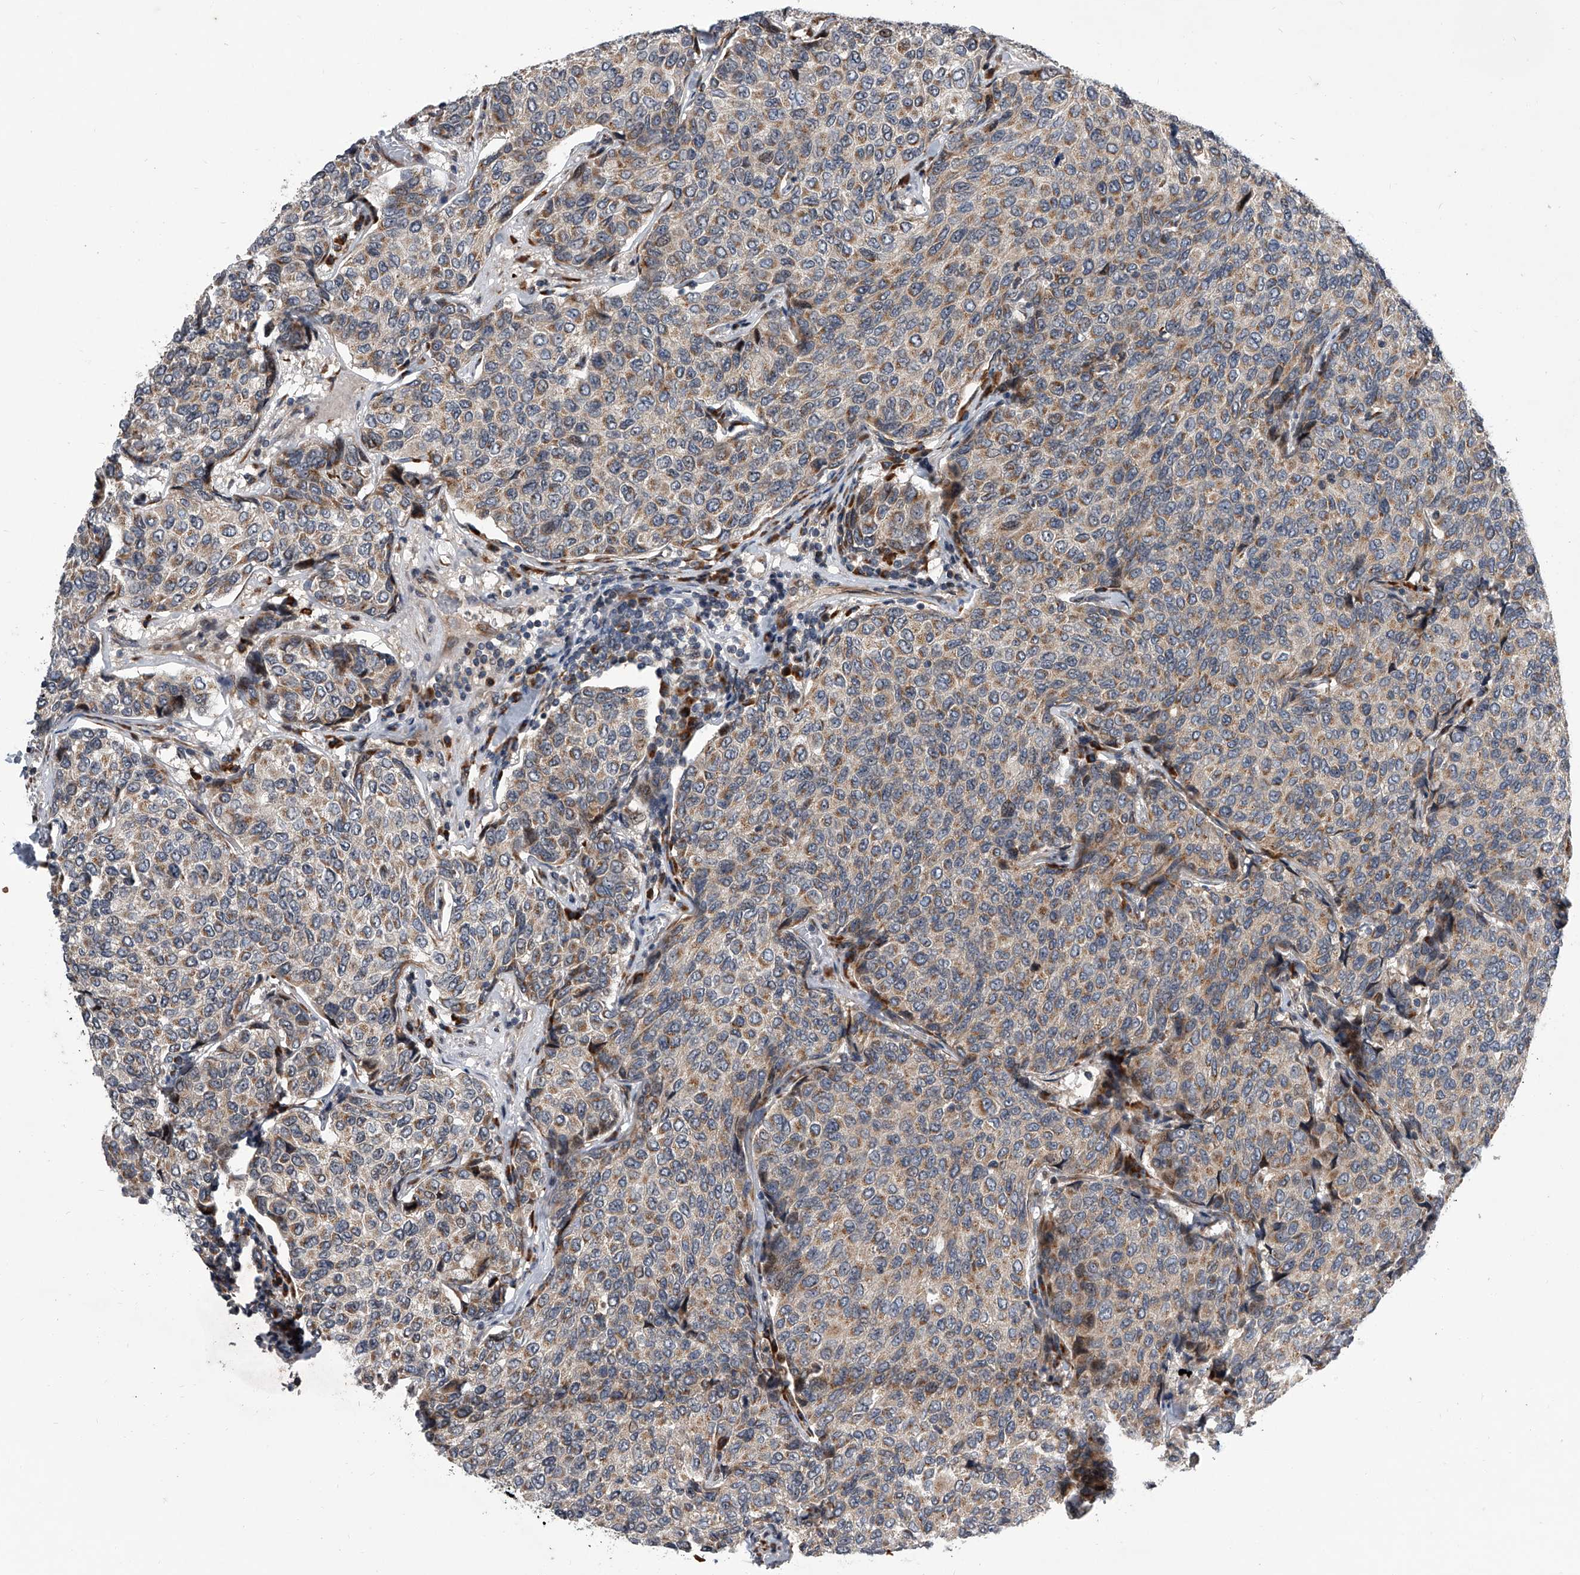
{"staining": {"intensity": "weak", "quantity": ">75%", "location": "cytoplasmic/membranous"}, "tissue": "breast cancer", "cell_type": "Tumor cells", "image_type": "cancer", "snomed": [{"axis": "morphology", "description": "Duct carcinoma"}, {"axis": "topography", "description": "Breast"}], "caption": "High-magnification brightfield microscopy of breast infiltrating ductal carcinoma stained with DAB (3,3'-diaminobenzidine) (brown) and counterstained with hematoxylin (blue). tumor cells exhibit weak cytoplasmic/membranous expression is identified in about>75% of cells. Nuclei are stained in blue.", "gene": "DLGAP2", "patient": {"sex": "female", "age": 55}}